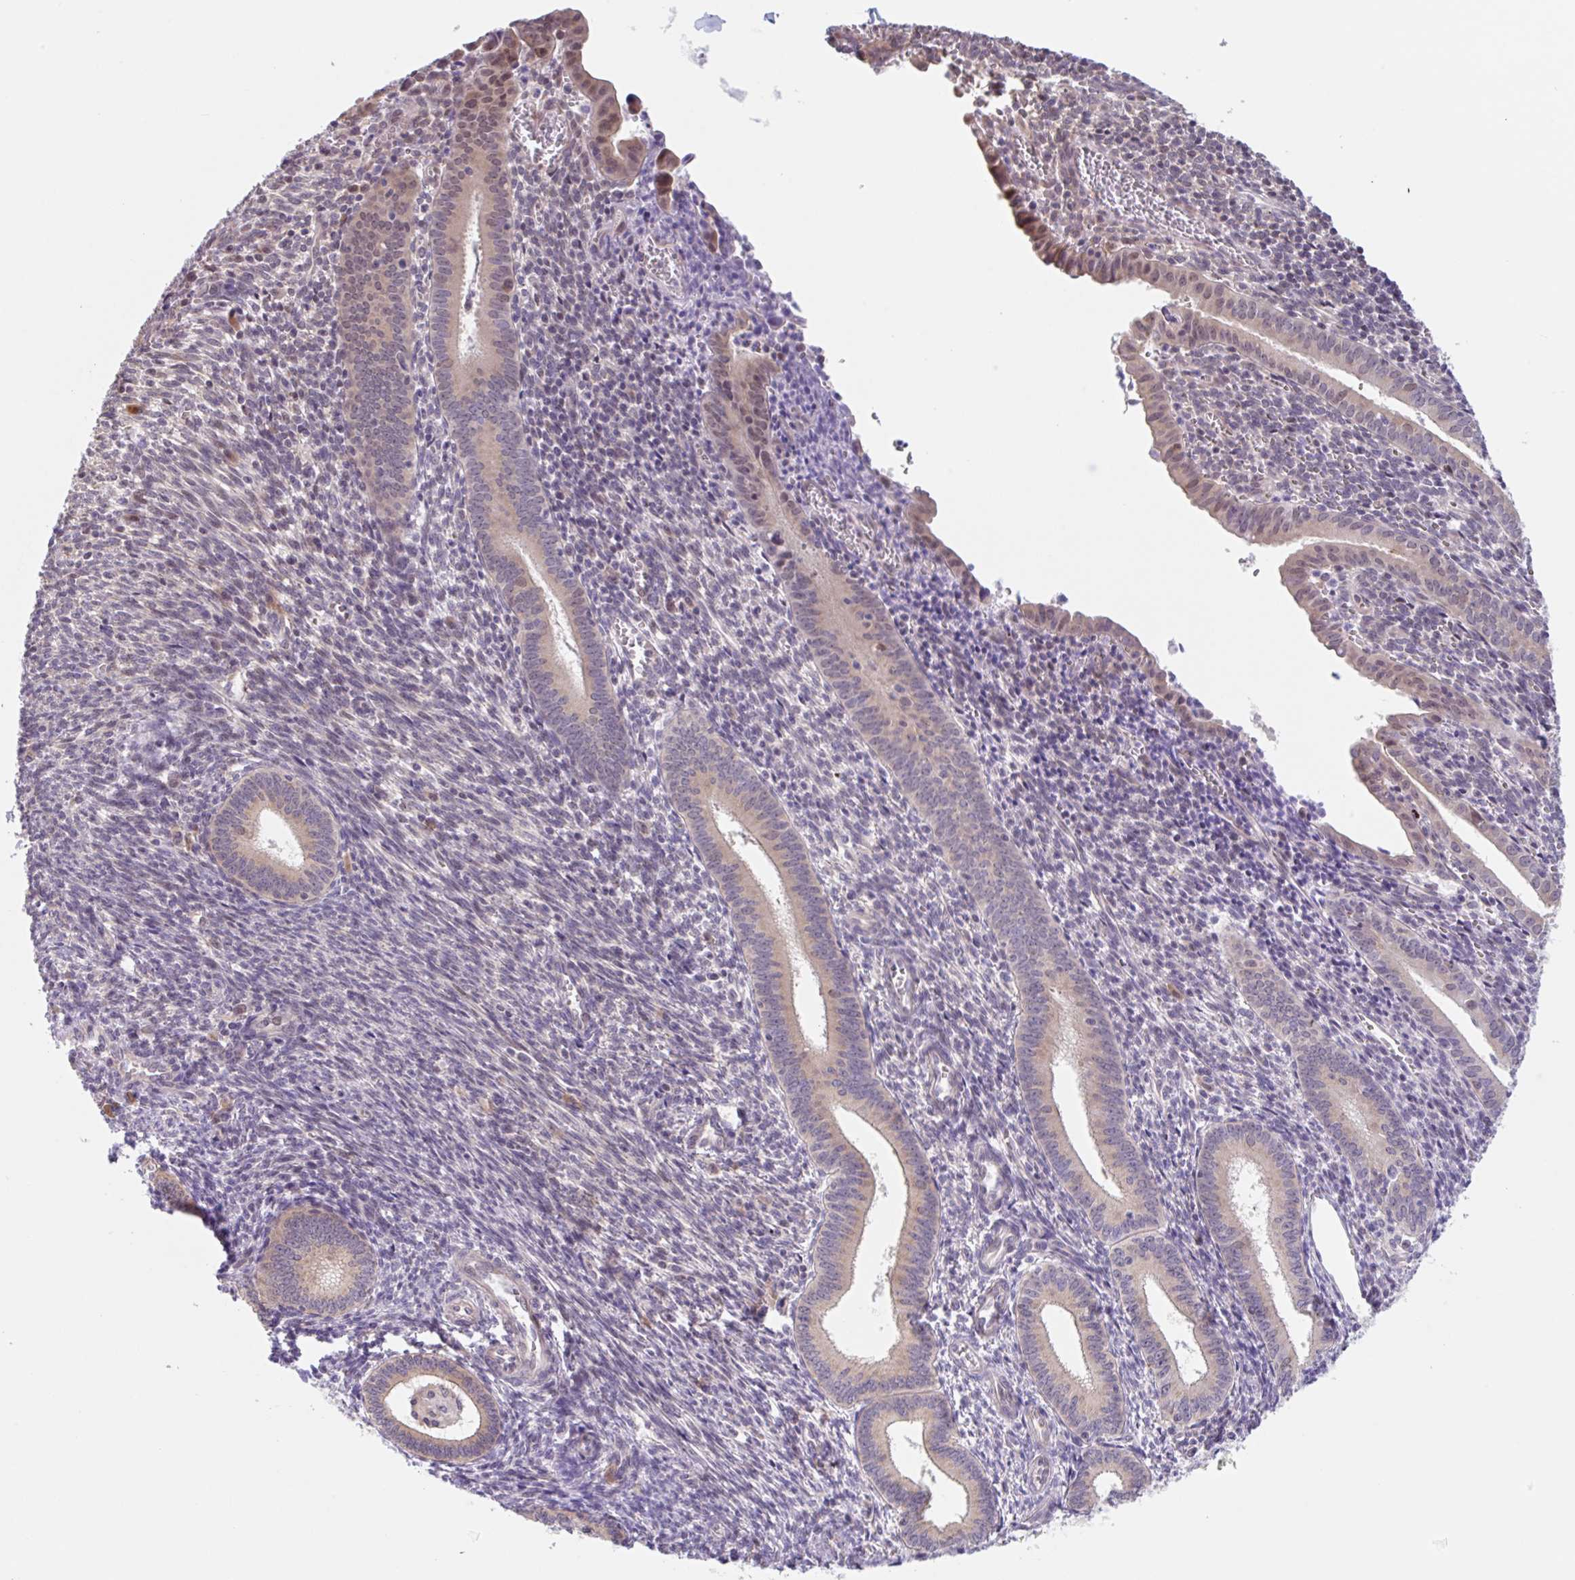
{"staining": {"intensity": "weak", "quantity": "<25%", "location": "nuclear"}, "tissue": "endometrium", "cell_type": "Cells in endometrial stroma", "image_type": "normal", "snomed": [{"axis": "morphology", "description": "Normal tissue, NOS"}, {"axis": "topography", "description": "Endometrium"}], "caption": "Immunohistochemistry (IHC) histopathology image of unremarkable endometrium stained for a protein (brown), which exhibits no staining in cells in endometrial stroma. Brightfield microscopy of IHC stained with DAB (brown) and hematoxylin (blue), captured at high magnification.", "gene": "TBPL2", "patient": {"sex": "female", "age": 41}}